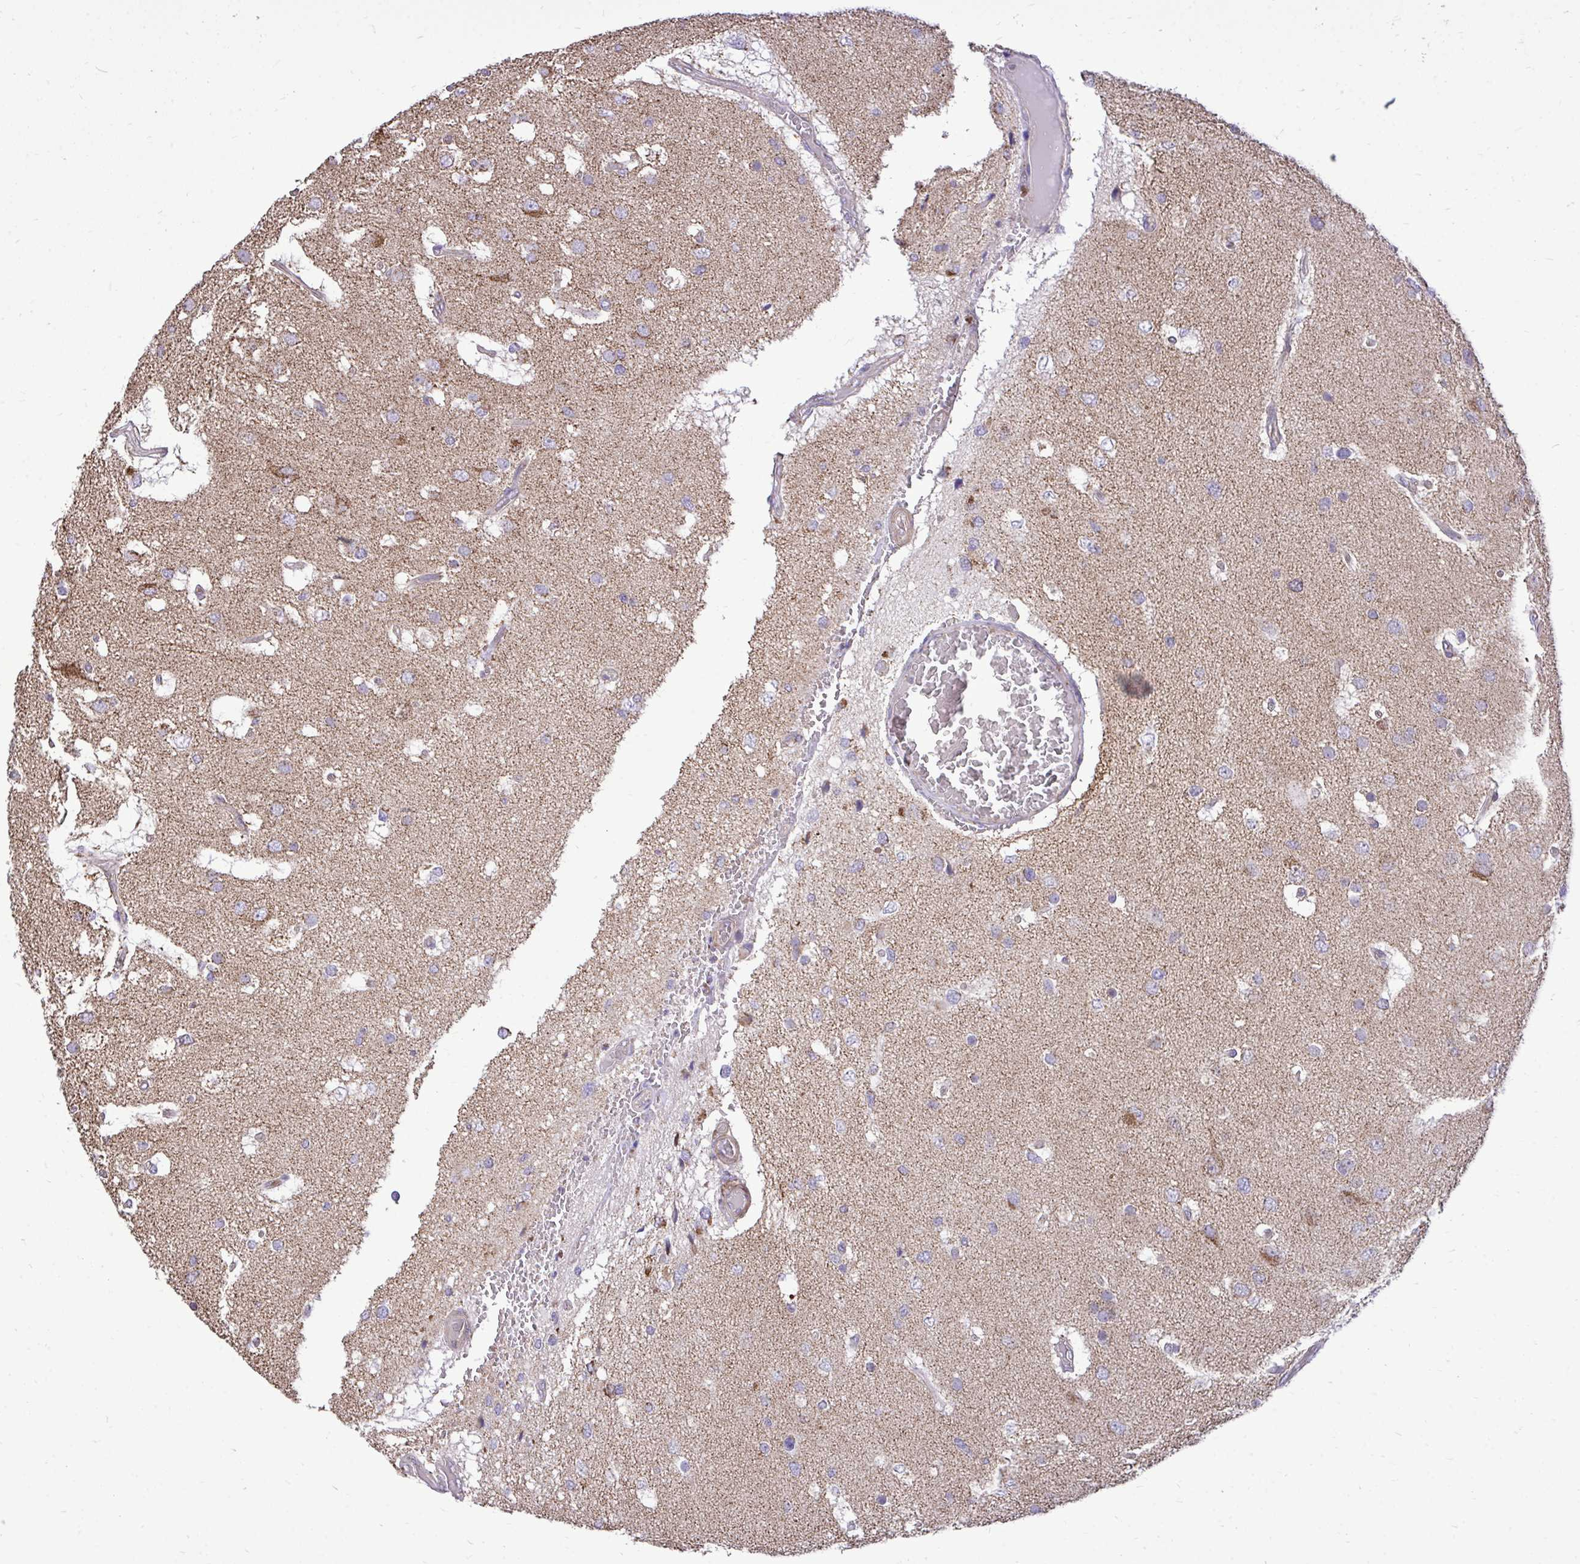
{"staining": {"intensity": "moderate", "quantity": "<25%", "location": "cytoplasmic/membranous"}, "tissue": "glioma", "cell_type": "Tumor cells", "image_type": "cancer", "snomed": [{"axis": "morphology", "description": "Glioma, malignant, High grade"}, {"axis": "topography", "description": "Brain"}], "caption": "Protein expression analysis of human malignant high-grade glioma reveals moderate cytoplasmic/membranous expression in about <25% of tumor cells. (Brightfield microscopy of DAB IHC at high magnification).", "gene": "UBE2C", "patient": {"sex": "male", "age": 53}}